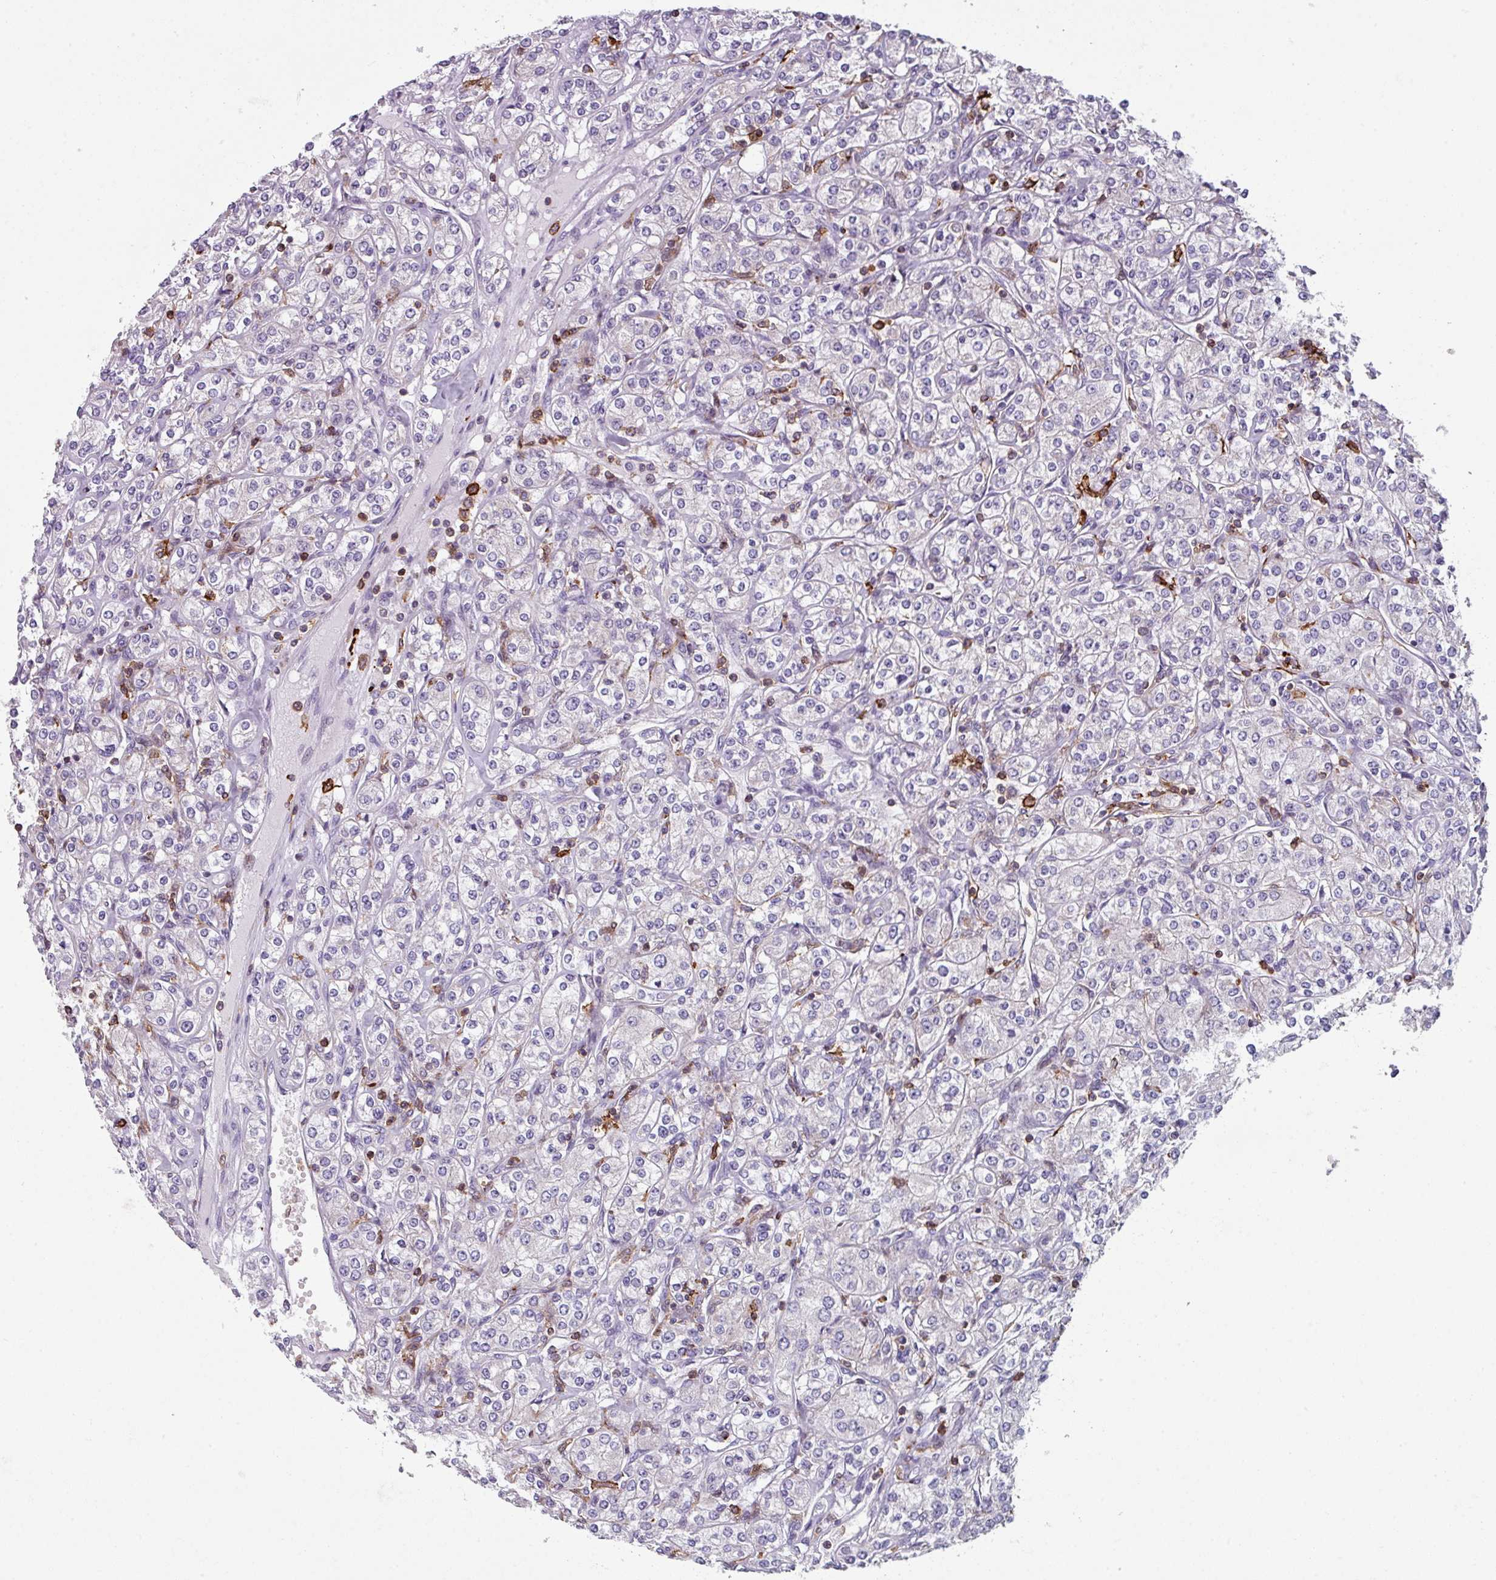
{"staining": {"intensity": "negative", "quantity": "none", "location": "none"}, "tissue": "renal cancer", "cell_type": "Tumor cells", "image_type": "cancer", "snomed": [{"axis": "morphology", "description": "Adenocarcinoma, NOS"}, {"axis": "topography", "description": "Kidney"}], "caption": "Immunohistochemical staining of human renal cancer reveals no significant expression in tumor cells.", "gene": "NEDD9", "patient": {"sex": "male", "age": 77}}